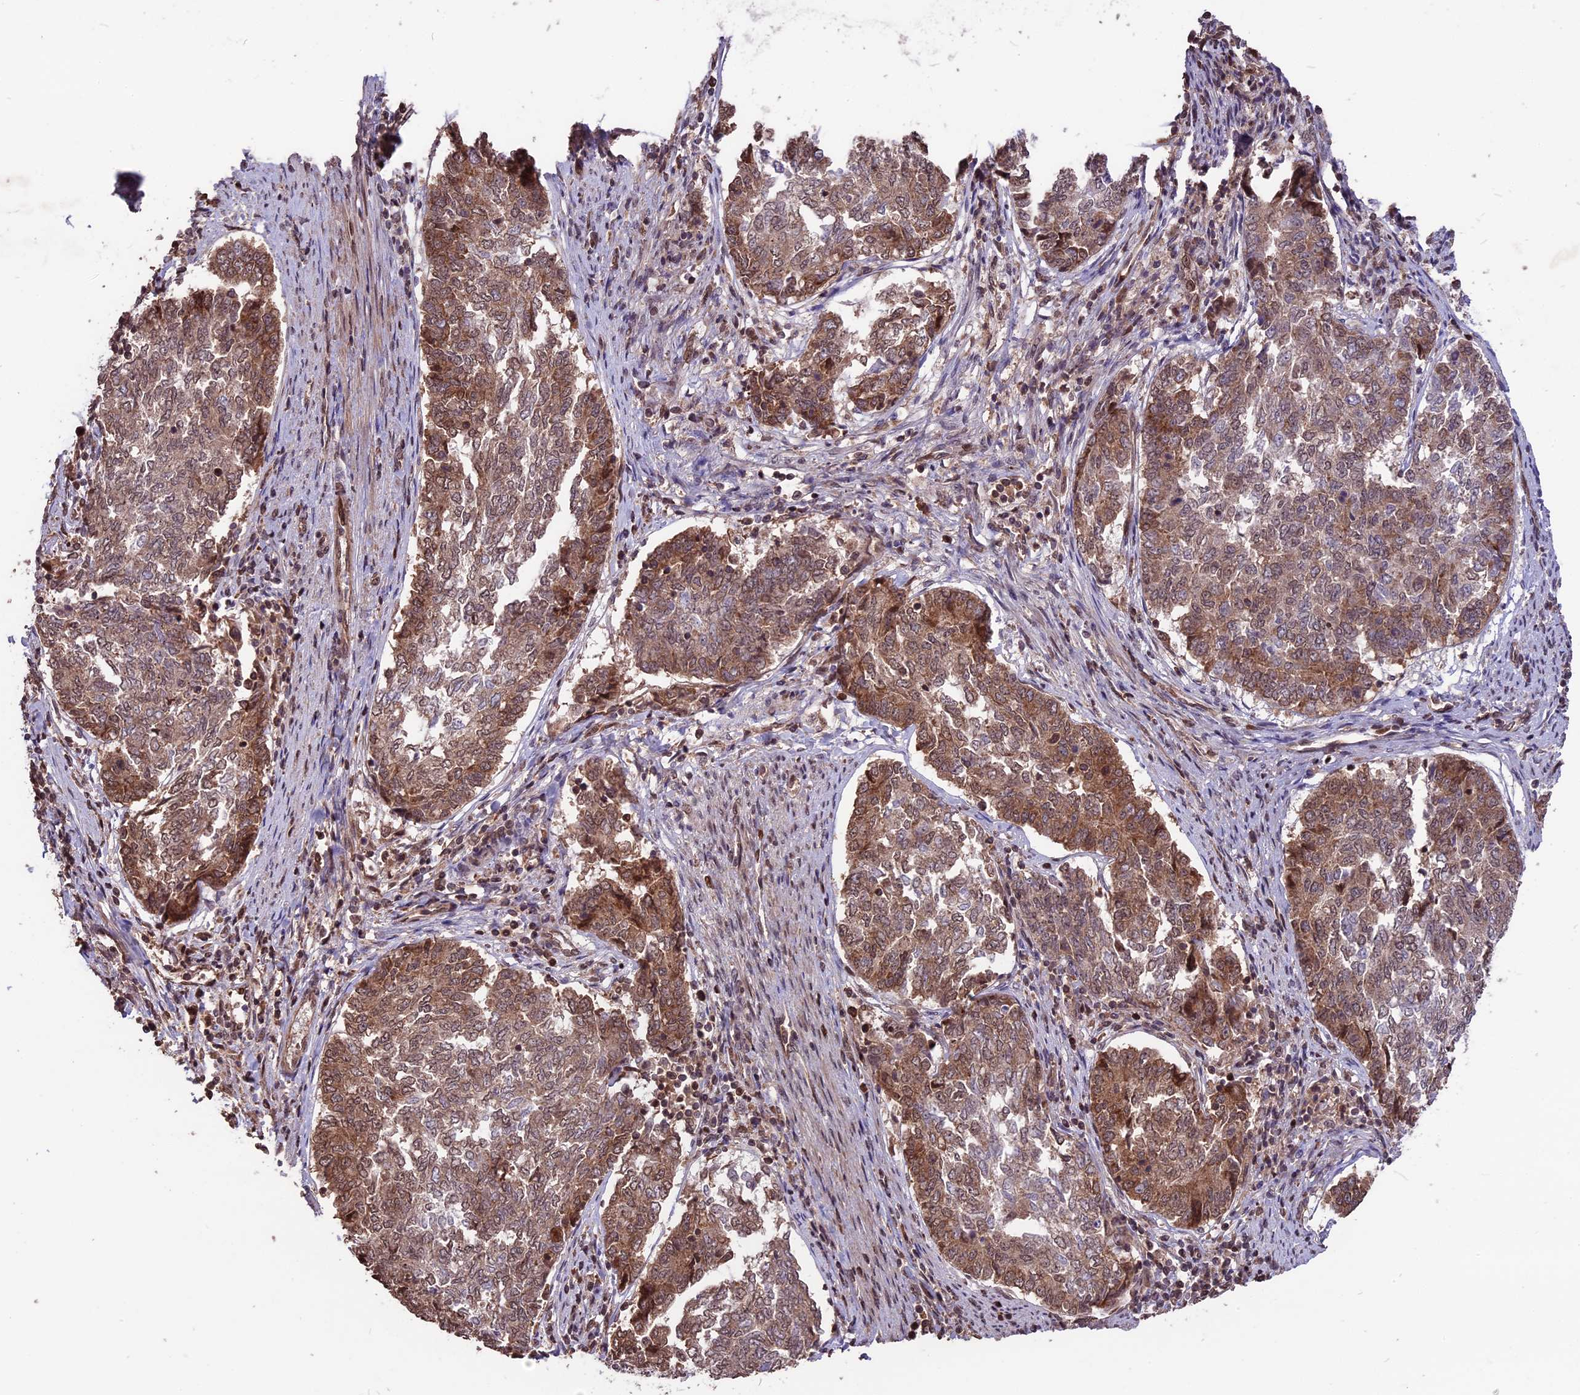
{"staining": {"intensity": "moderate", "quantity": ">75%", "location": "cytoplasmic/membranous,nuclear"}, "tissue": "endometrial cancer", "cell_type": "Tumor cells", "image_type": "cancer", "snomed": [{"axis": "morphology", "description": "Adenocarcinoma, NOS"}, {"axis": "topography", "description": "Endometrium"}], "caption": "An immunohistochemistry (IHC) image of tumor tissue is shown. Protein staining in brown highlights moderate cytoplasmic/membranous and nuclear positivity in endometrial adenocarcinoma within tumor cells.", "gene": "ZNF598", "patient": {"sex": "female", "age": 80}}